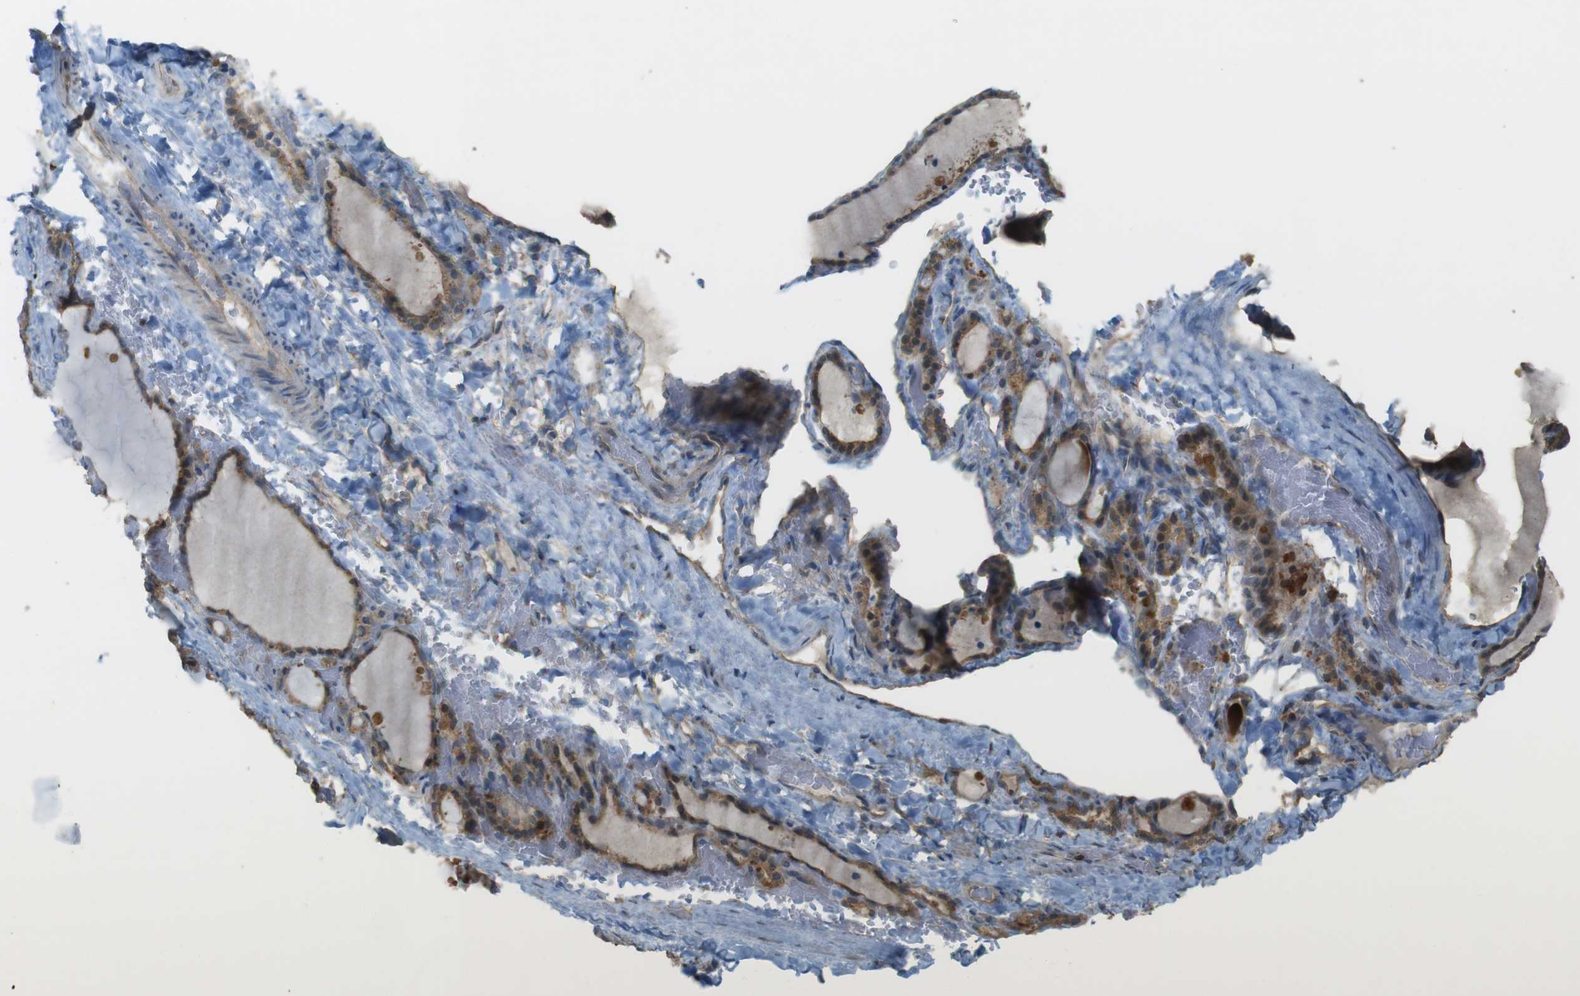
{"staining": {"intensity": "moderate", "quantity": ">75%", "location": "cytoplasmic/membranous"}, "tissue": "thyroid gland", "cell_type": "Glandular cells", "image_type": "normal", "snomed": [{"axis": "morphology", "description": "Normal tissue, NOS"}, {"axis": "topography", "description": "Thyroid gland"}], "caption": "Immunohistochemistry (DAB (3,3'-diaminobenzidine)) staining of normal human thyroid gland exhibits moderate cytoplasmic/membranous protein positivity in about >75% of glandular cells.", "gene": "ZDHHC20", "patient": {"sex": "female", "age": 28}}